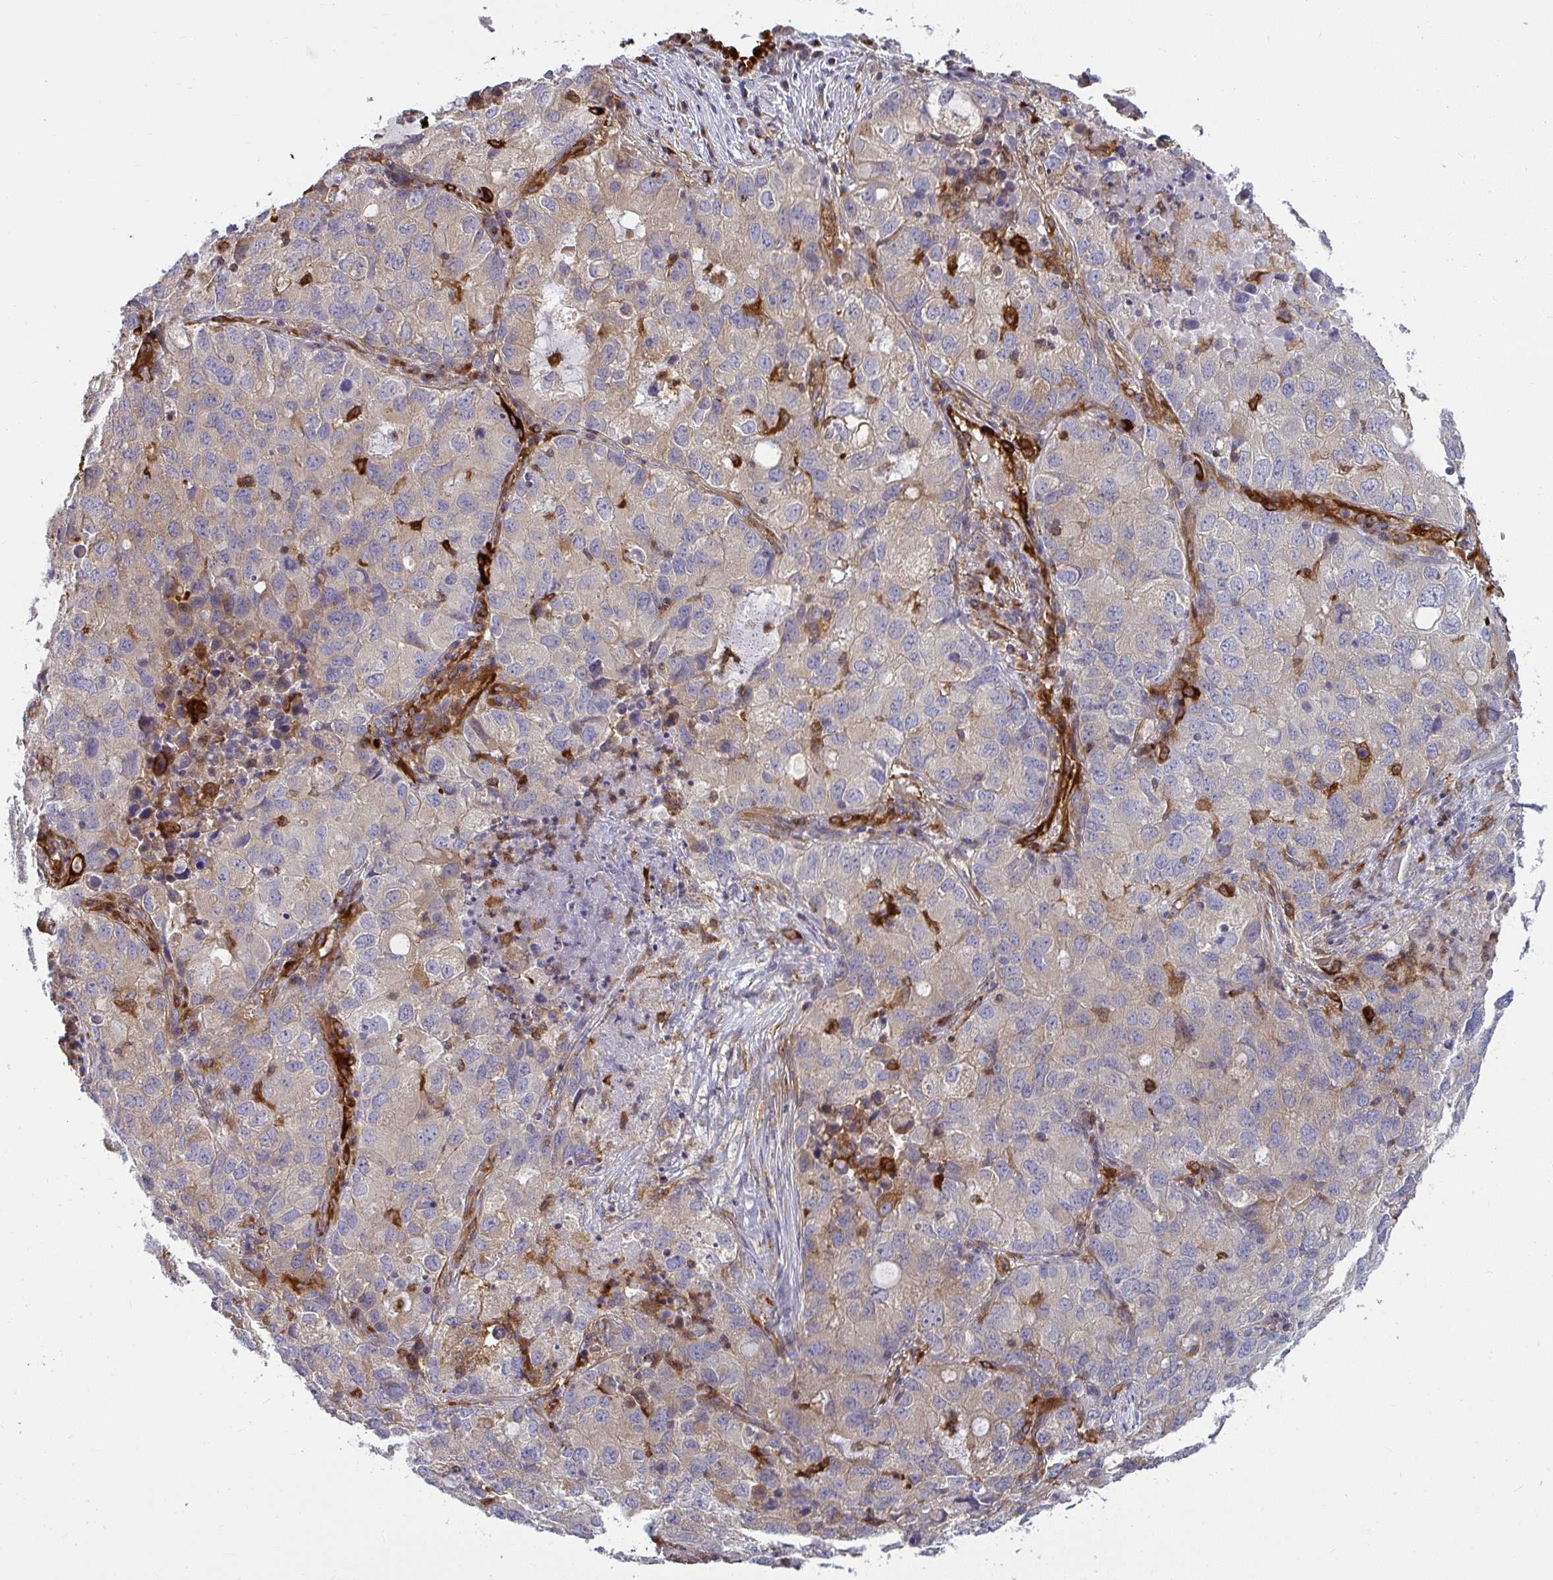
{"staining": {"intensity": "negative", "quantity": "none", "location": "none"}, "tissue": "lung cancer", "cell_type": "Tumor cells", "image_type": "cancer", "snomed": [{"axis": "morphology", "description": "Normal morphology"}, {"axis": "morphology", "description": "Adenocarcinoma, NOS"}, {"axis": "topography", "description": "Lymph node"}, {"axis": "topography", "description": "Lung"}], "caption": "Immunohistochemical staining of human adenocarcinoma (lung) exhibits no significant expression in tumor cells. The staining was performed using DAB (3,3'-diaminobenzidine) to visualize the protein expression in brown, while the nuclei were stained in blue with hematoxylin (Magnification: 20x).", "gene": "IFIT3", "patient": {"sex": "female", "age": 51}}